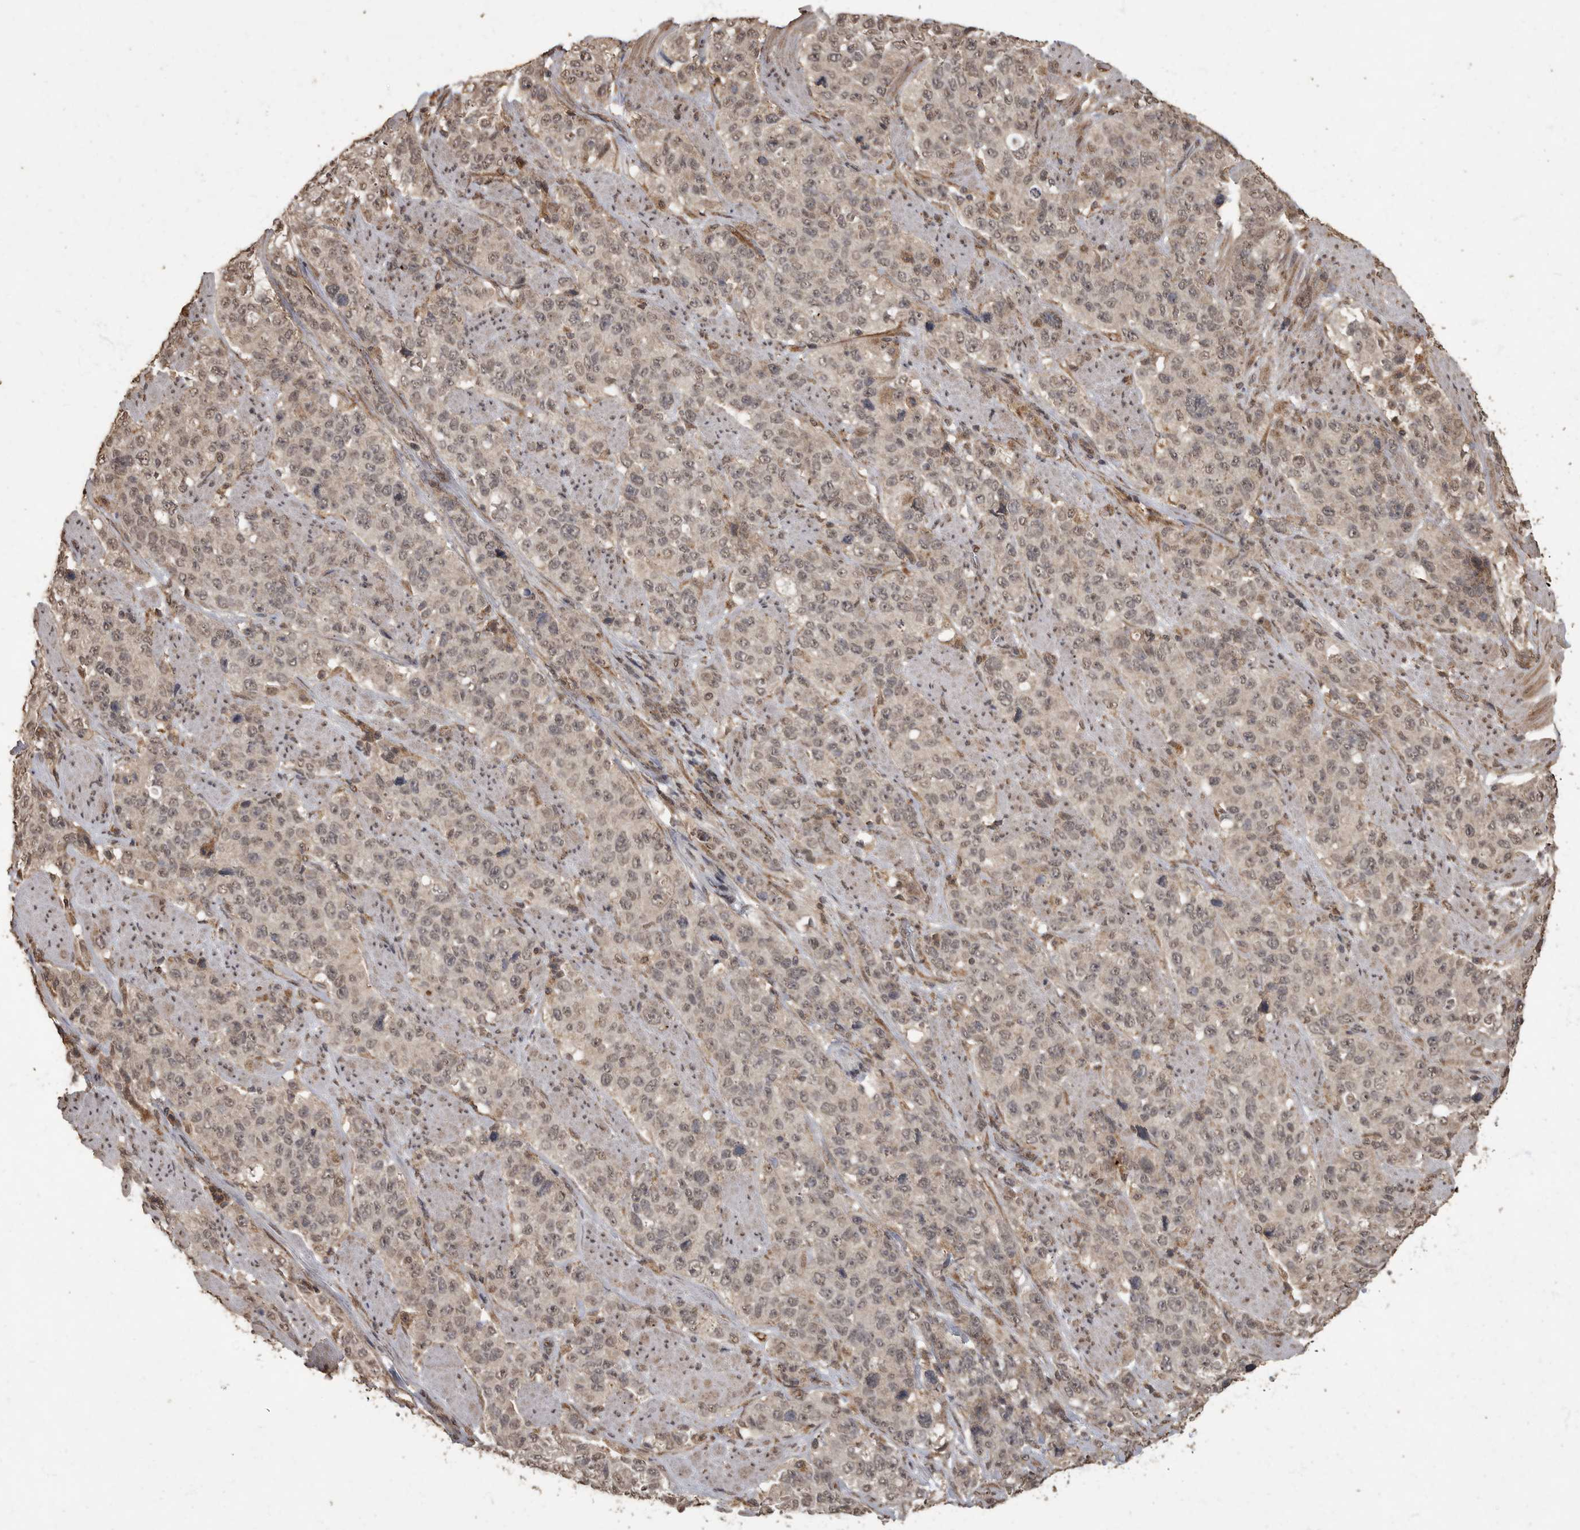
{"staining": {"intensity": "negative", "quantity": "none", "location": "none"}, "tissue": "stomach cancer", "cell_type": "Tumor cells", "image_type": "cancer", "snomed": [{"axis": "morphology", "description": "Adenocarcinoma, NOS"}, {"axis": "topography", "description": "Stomach"}], "caption": "The micrograph demonstrates no staining of tumor cells in stomach cancer (adenocarcinoma).", "gene": "MAFG", "patient": {"sex": "male", "age": 48}}